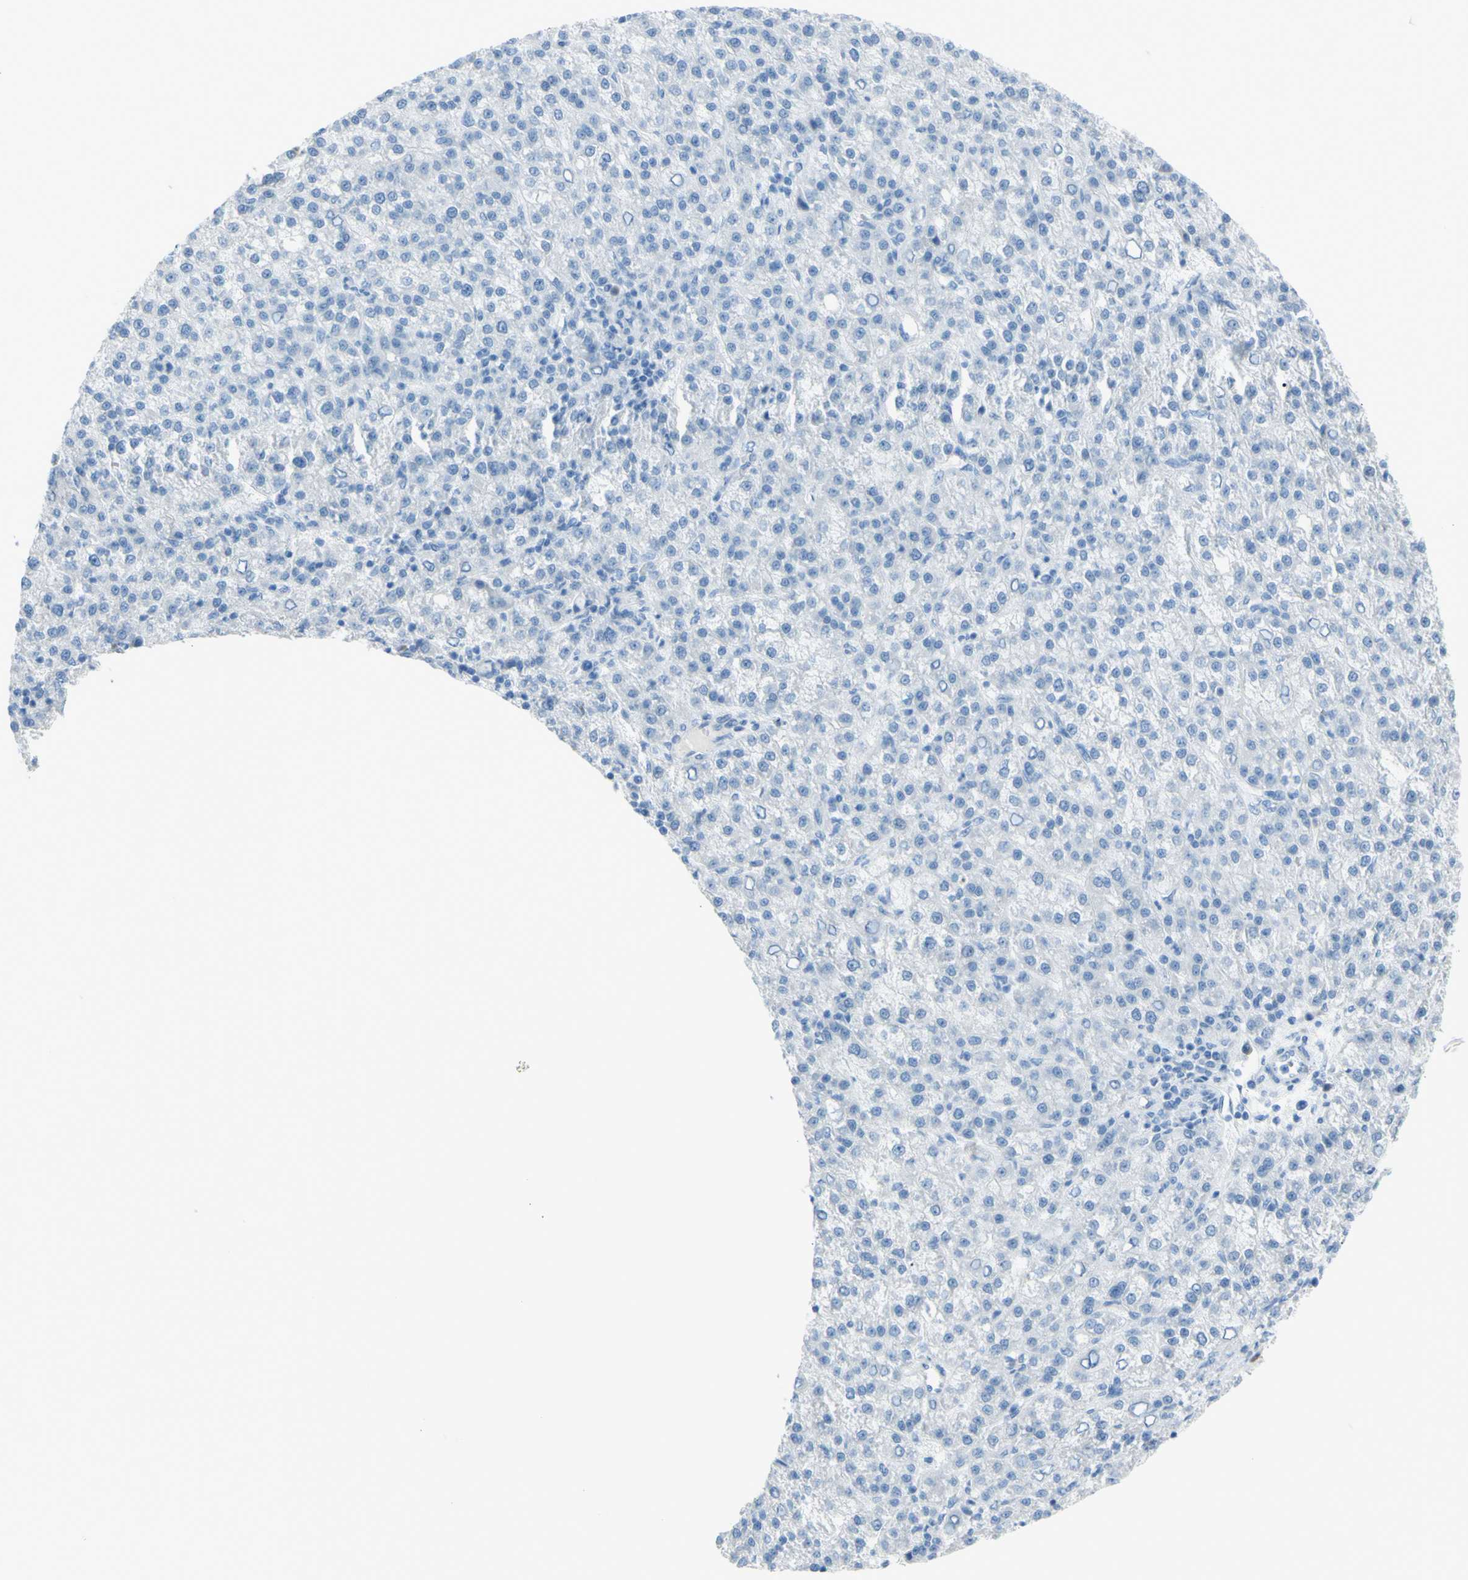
{"staining": {"intensity": "negative", "quantity": "none", "location": "none"}, "tissue": "liver cancer", "cell_type": "Tumor cells", "image_type": "cancer", "snomed": [{"axis": "morphology", "description": "Carcinoma, Hepatocellular, NOS"}, {"axis": "topography", "description": "Liver"}], "caption": "IHC of liver hepatocellular carcinoma displays no expression in tumor cells. The staining is performed using DAB brown chromogen with nuclei counter-stained in using hematoxylin.", "gene": "TFPI2", "patient": {"sex": "female", "age": 58}}